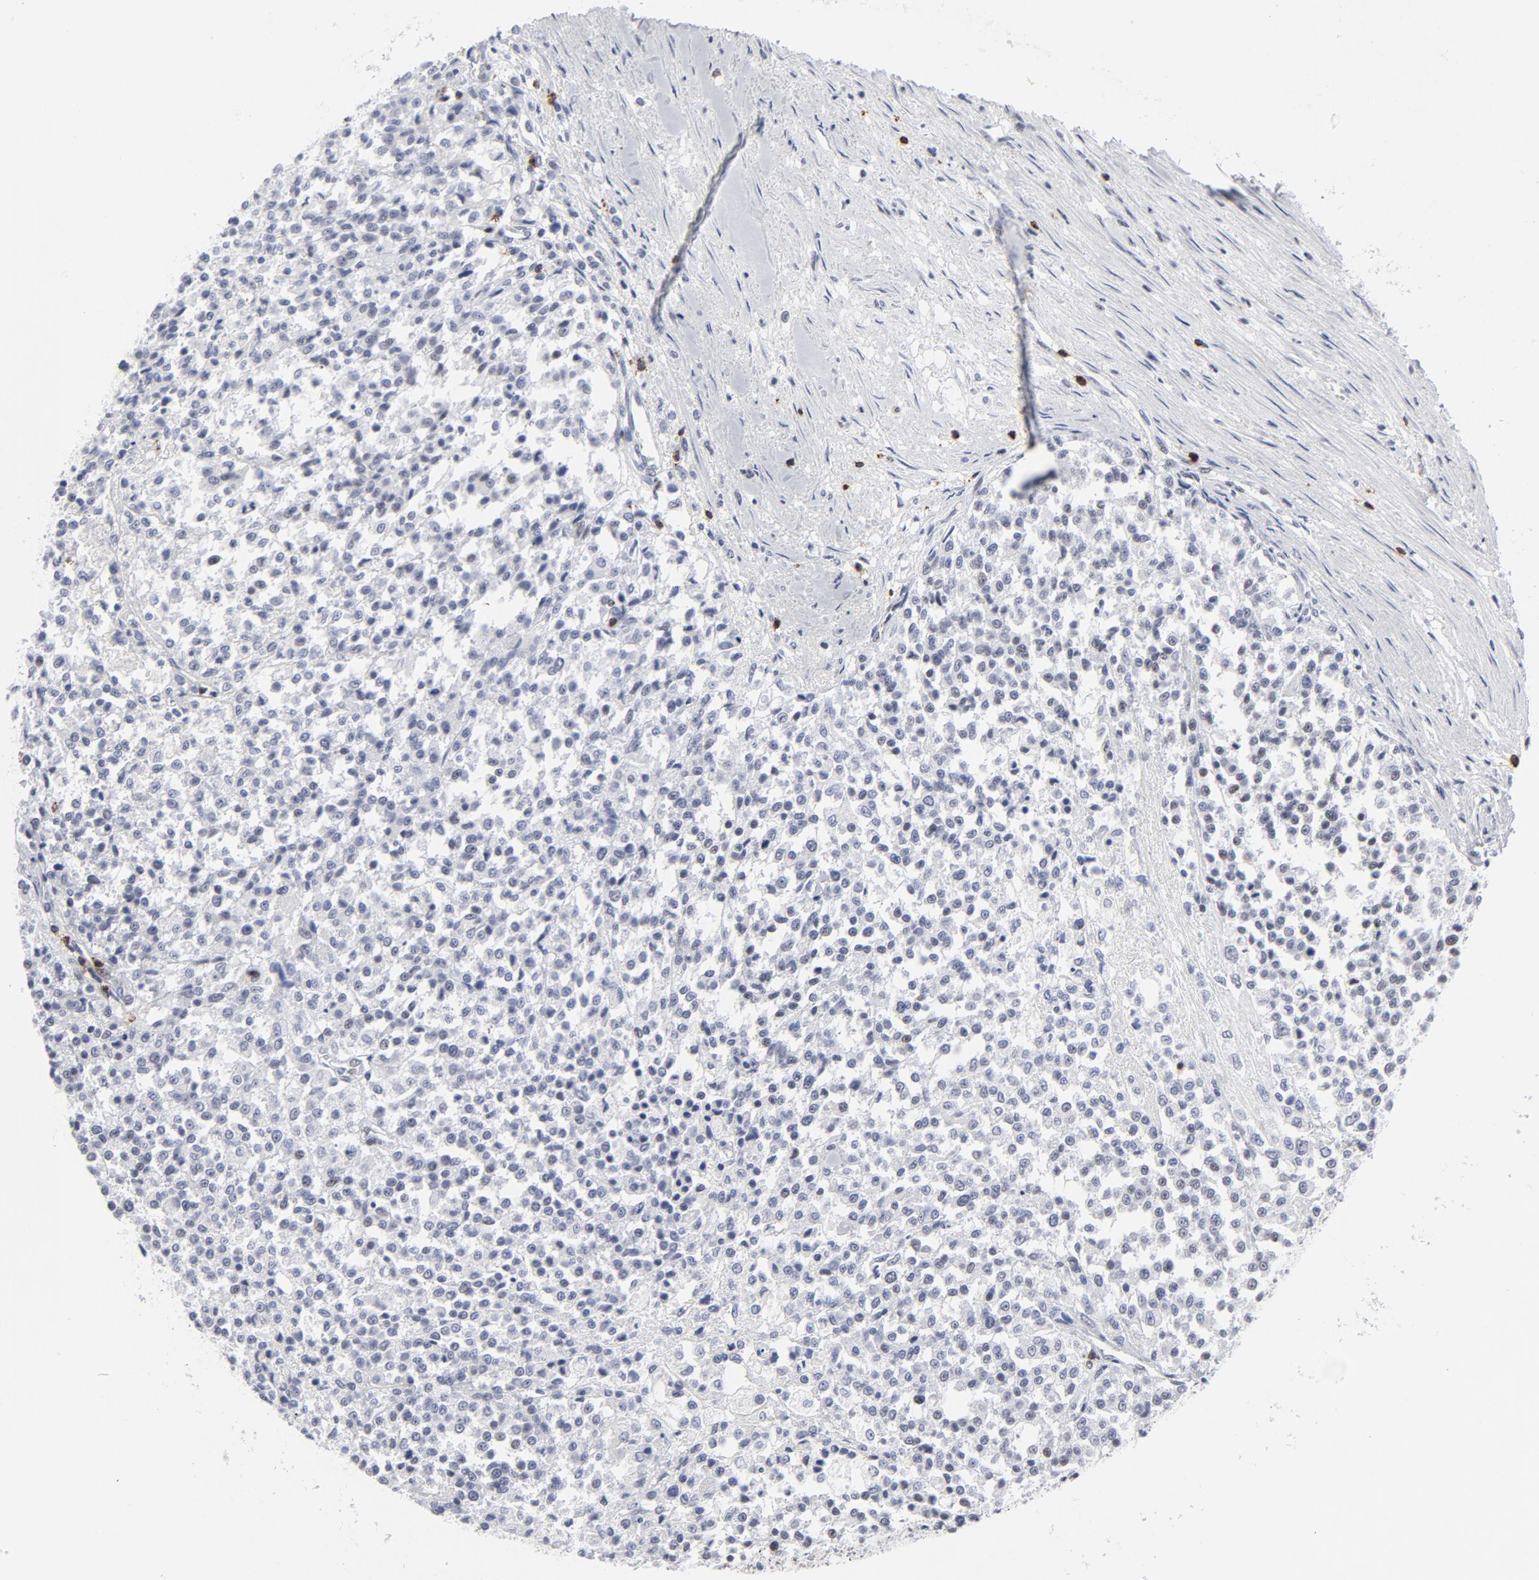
{"staining": {"intensity": "negative", "quantity": "none", "location": "none"}, "tissue": "testis cancer", "cell_type": "Tumor cells", "image_type": "cancer", "snomed": [{"axis": "morphology", "description": "Seminoma, NOS"}, {"axis": "topography", "description": "Testis"}], "caption": "DAB immunohistochemical staining of human testis cancer shows no significant expression in tumor cells.", "gene": "CD2", "patient": {"sex": "male", "age": 59}}